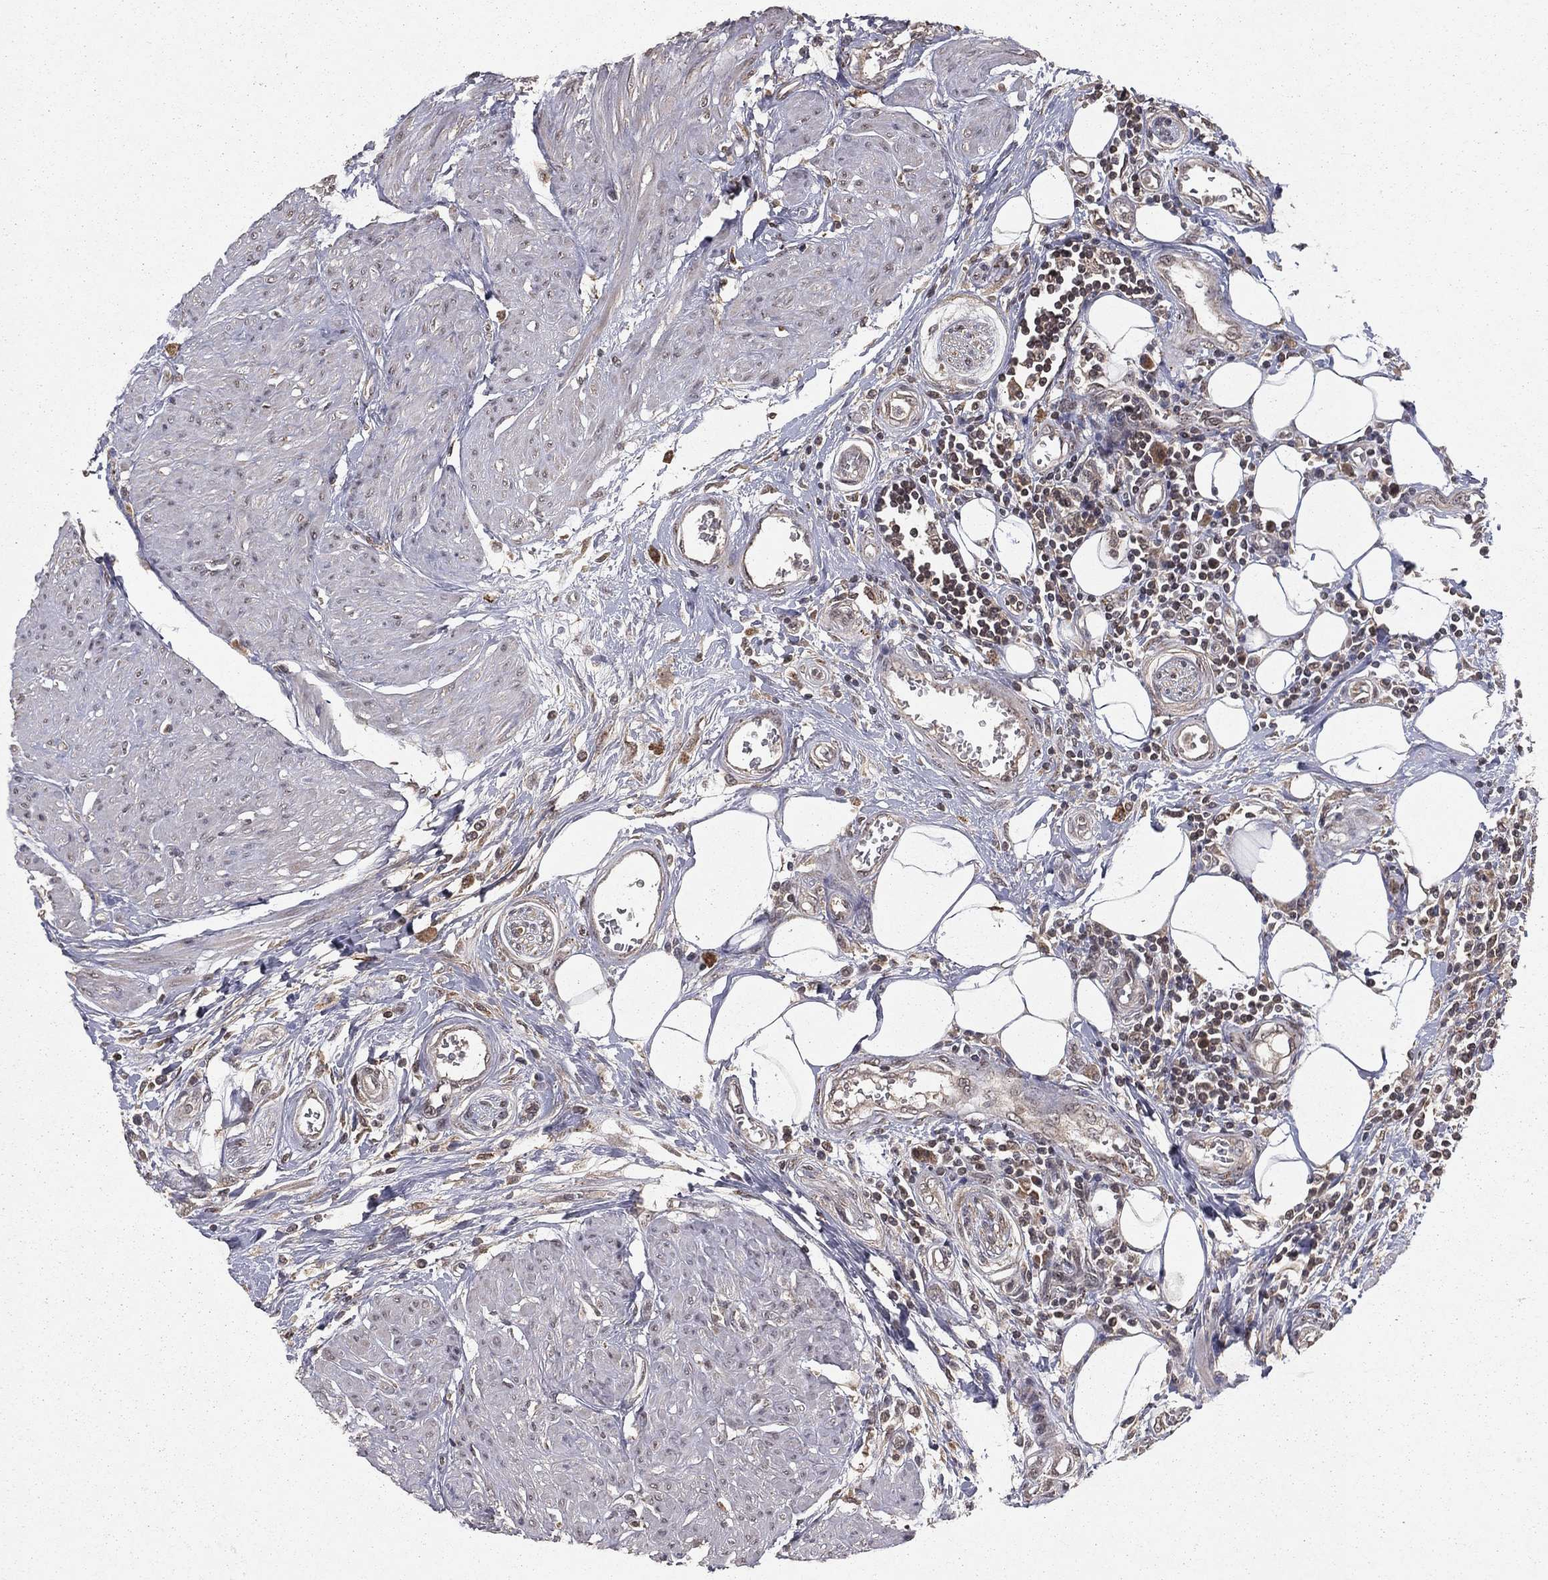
{"staining": {"intensity": "negative", "quantity": "none", "location": "none"}, "tissue": "urothelial cancer", "cell_type": "Tumor cells", "image_type": "cancer", "snomed": [{"axis": "morphology", "description": "Urothelial carcinoma, High grade"}, {"axis": "topography", "description": "Urinary bladder"}], "caption": "Tumor cells are negative for protein expression in human urothelial cancer. (DAB immunohistochemistry (IHC) with hematoxylin counter stain).", "gene": "ZDHHC15", "patient": {"sex": "male", "age": 35}}